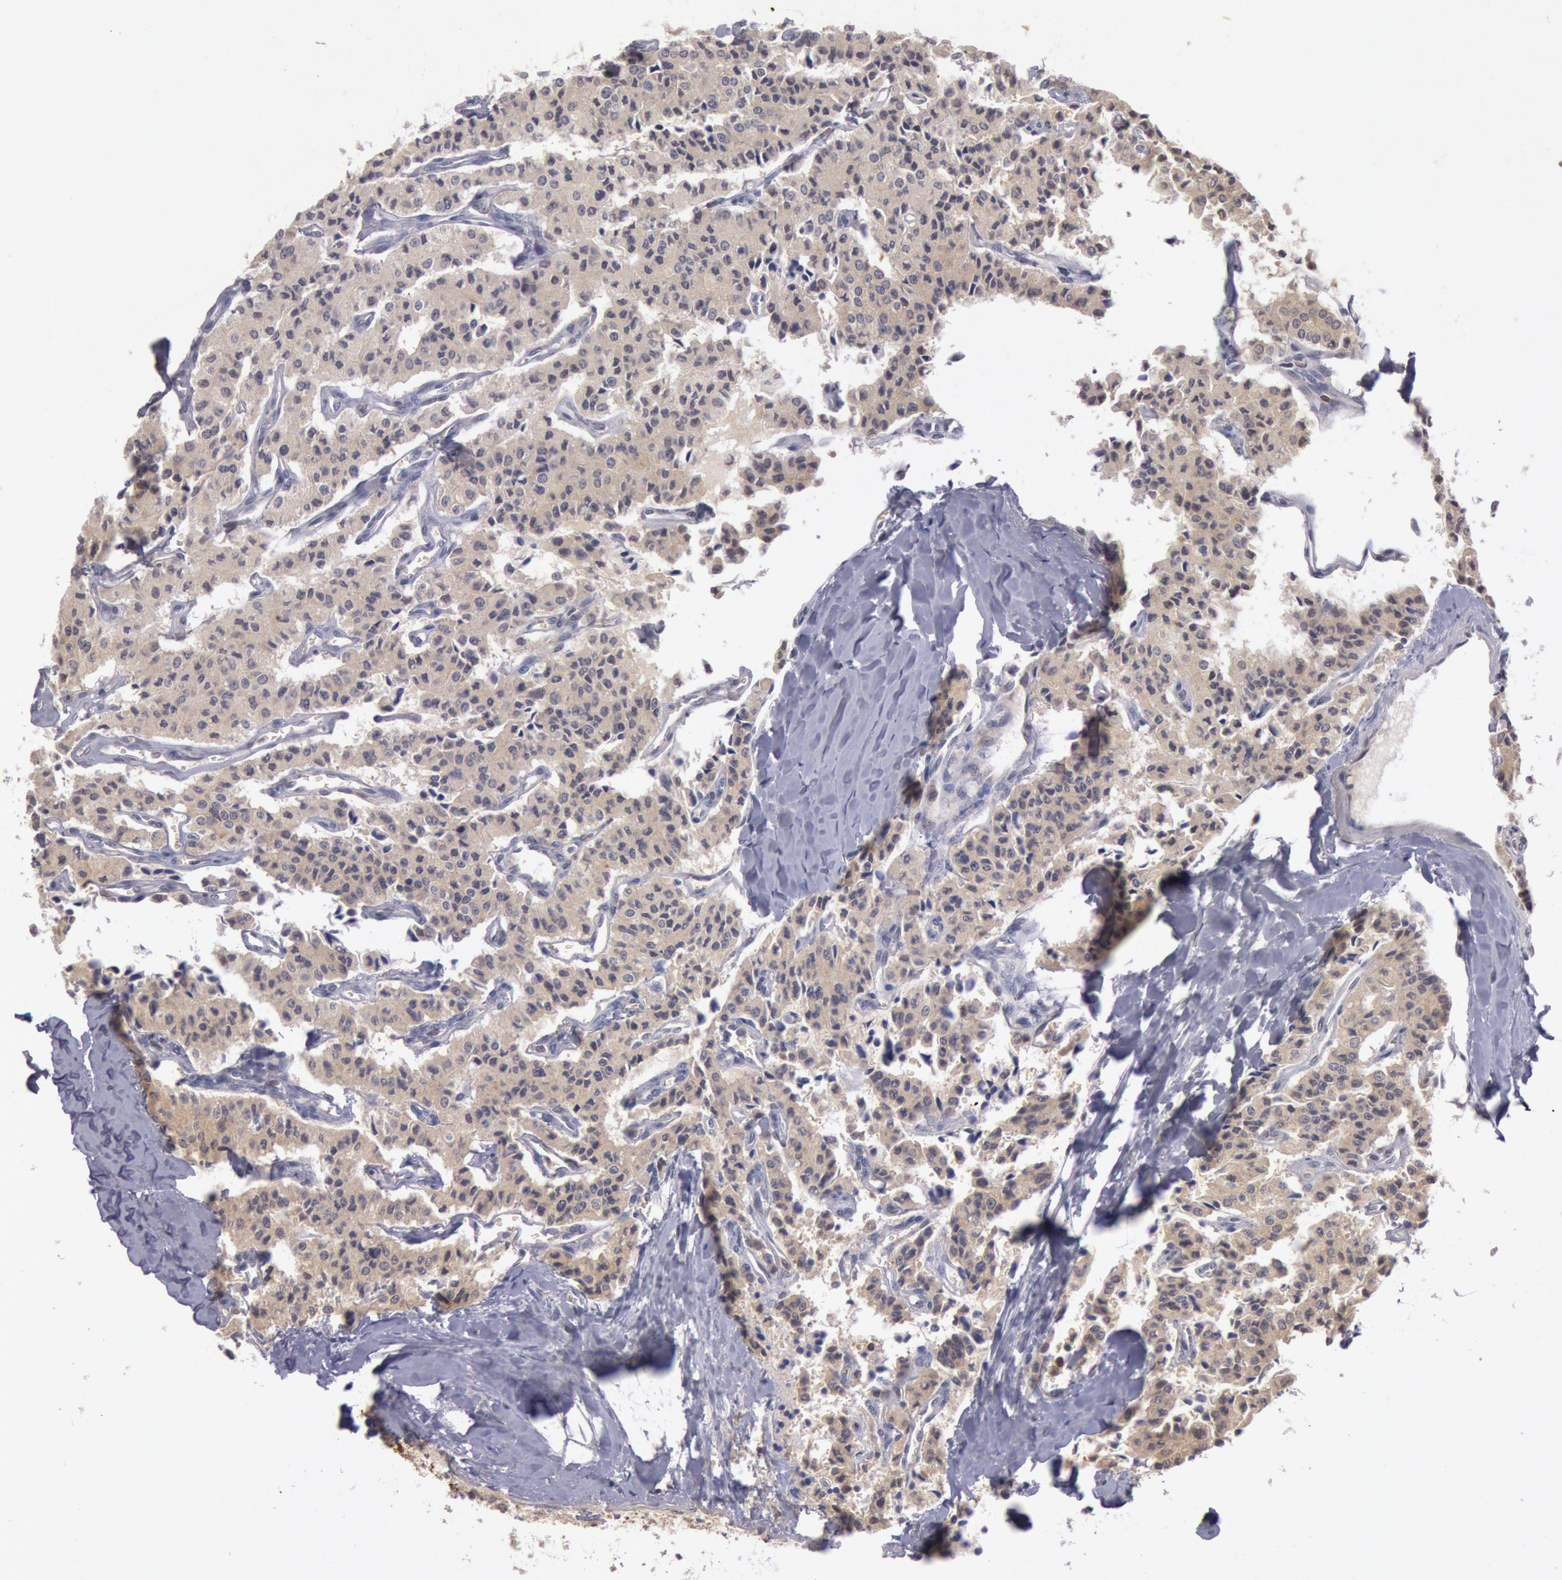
{"staining": {"intensity": "moderate", "quantity": ">75%", "location": "cytoplasmic/membranous"}, "tissue": "carcinoid", "cell_type": "Tumor cells", "image_type": "cancer", "snomed": [{"axis": "morphology", "description": "Carcinoid, malignant, NOS"}, {"axis": "topography", "description": "Bronchus"}], "caption": "Protein expression analysis of carcinoid demonstrates moderate cytoplasmic/membranous positivity in about >75% of tumor cells.", "gene": "PLA2G6", "patient": {"sex": "male", "age": 55}}